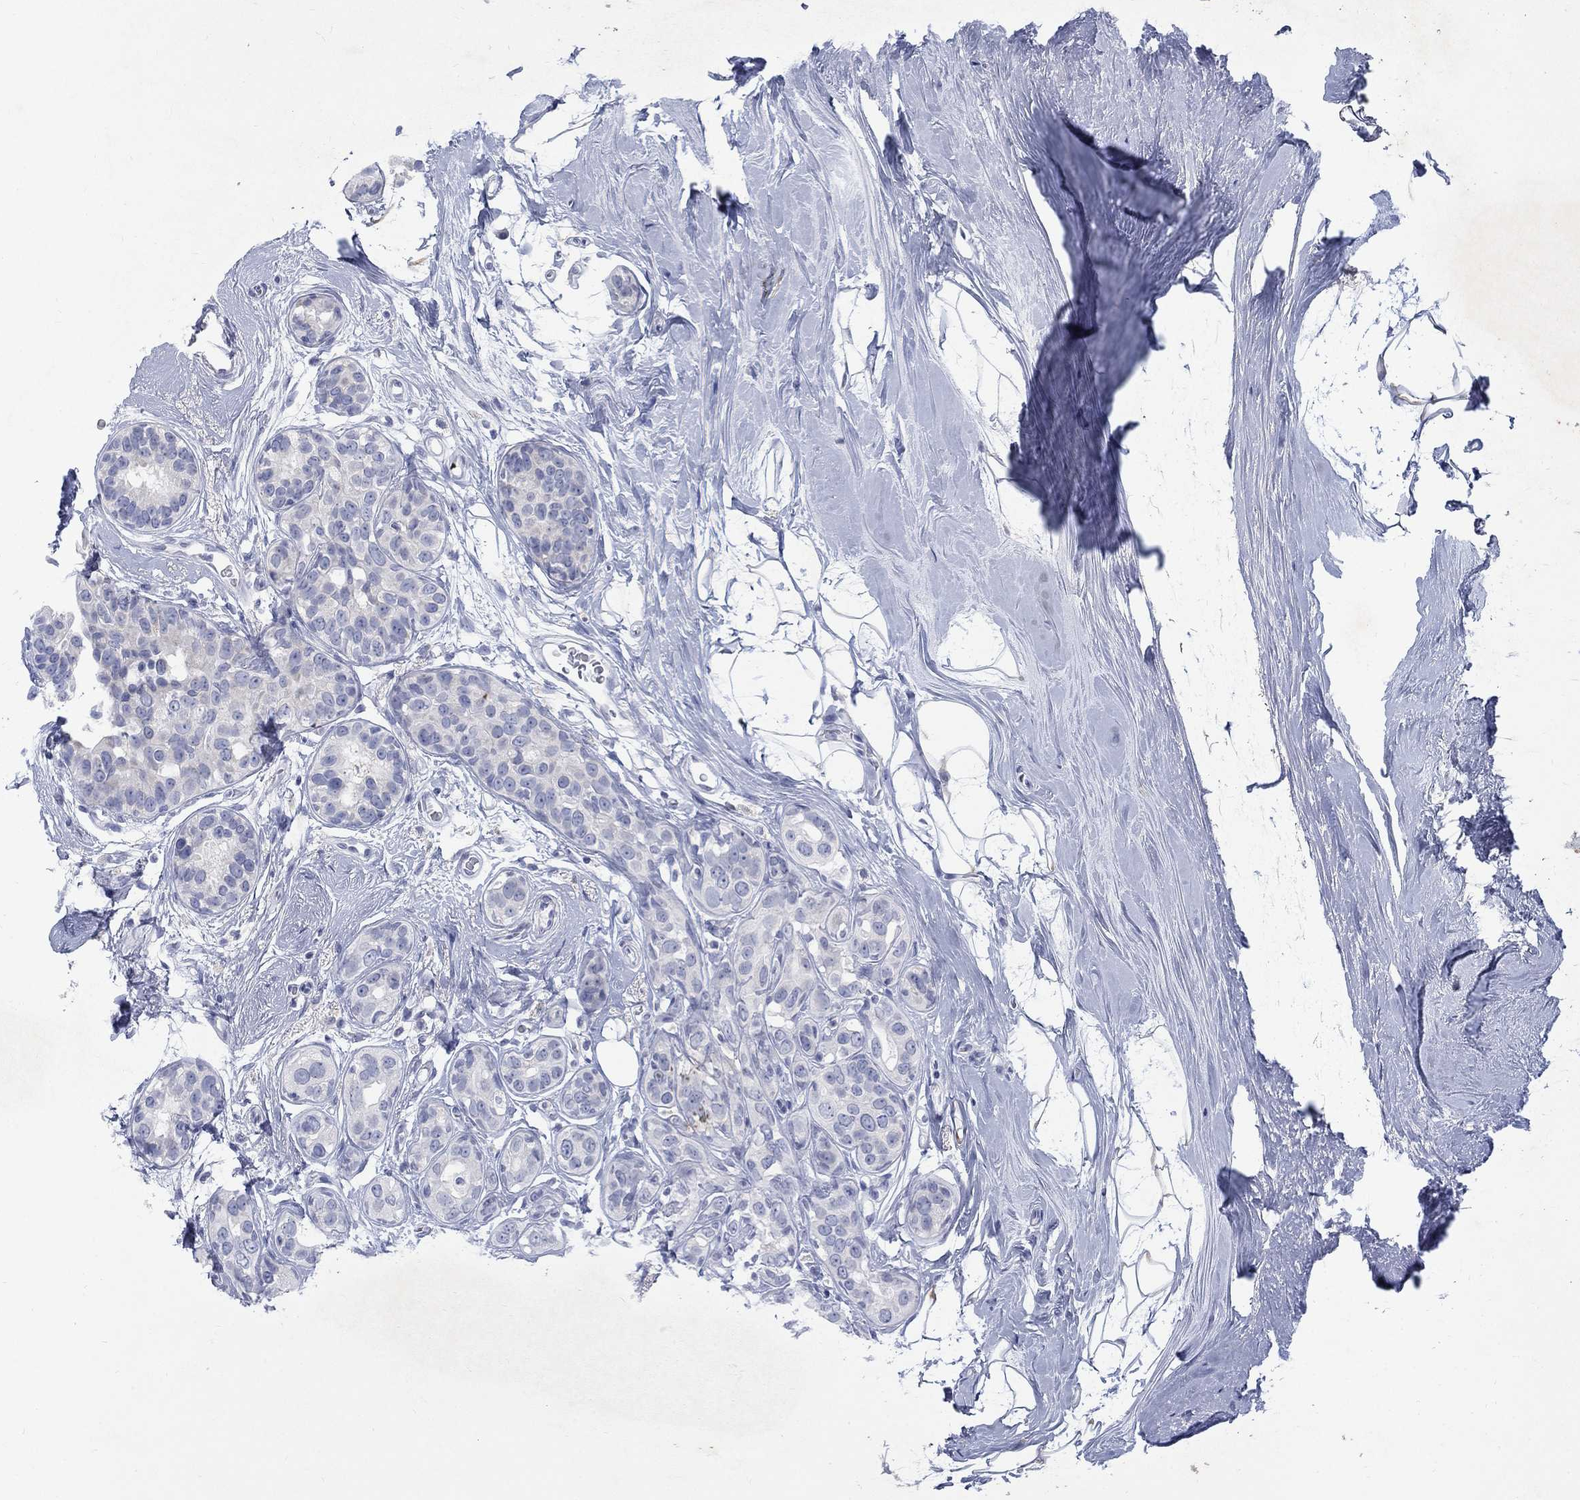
{"staining": {"intensity": "negative", "quantity": "none", "location": "none"}, "tissue": "breast cancer", "cell_type": "Tumor cells", "image_type": "cancer", "snomed": [{"axis": "morphology", "description": "Duct carcinoma"}, {"axis": "topography", "description": "Breast"}], "caption": "Immunohistochemistry (IHC) photomicrograph of neoplastic tissue: human breast cancer (intraductal carcinoma) stained with DAB (3,3'-diaminobenzidine) reveals no significant protein positivity in tumor cells.", "gene": "RFTN2", "patient": {"sex": "female", "age": 55}}